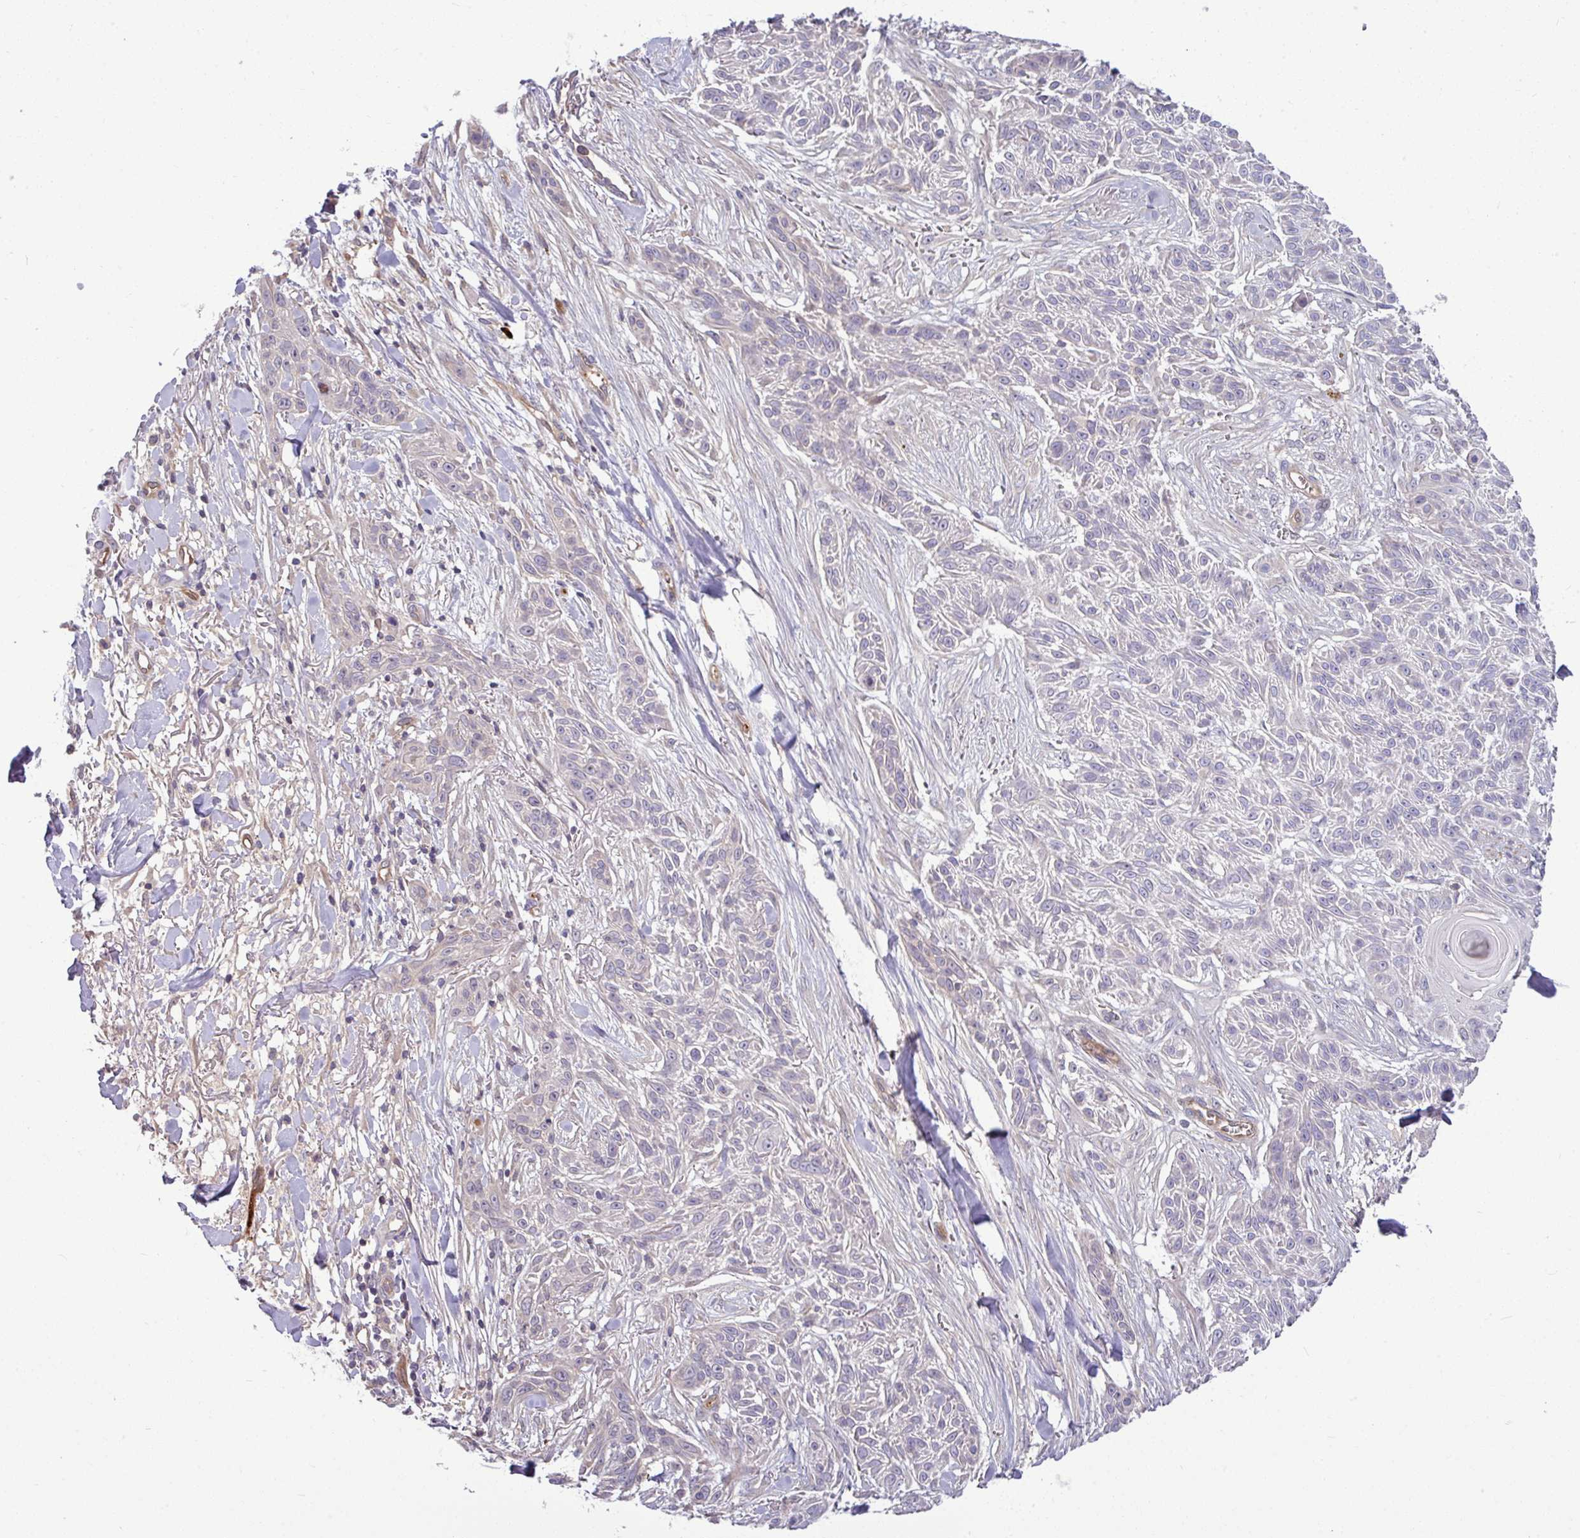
{"staining": {"intensity": "negative", "quantity": "none", "location": "none"}, "tissue": "skin cancer", "cell_type": "Tumor cells", "image_type": "cancer", "snomed": [{"axis": "morphology", "description": "Squamous cell carcinoma, NOS"}, {"axis": "topography", "description": "Skin"}], "caption": "Immunohistochemistry (IHC) of skin cancer (squamous cell carcinoma) displays no positivity in tumor cells.", "gene": "B4GALNT4", "patient": {"sex": "male", "age": 86}}